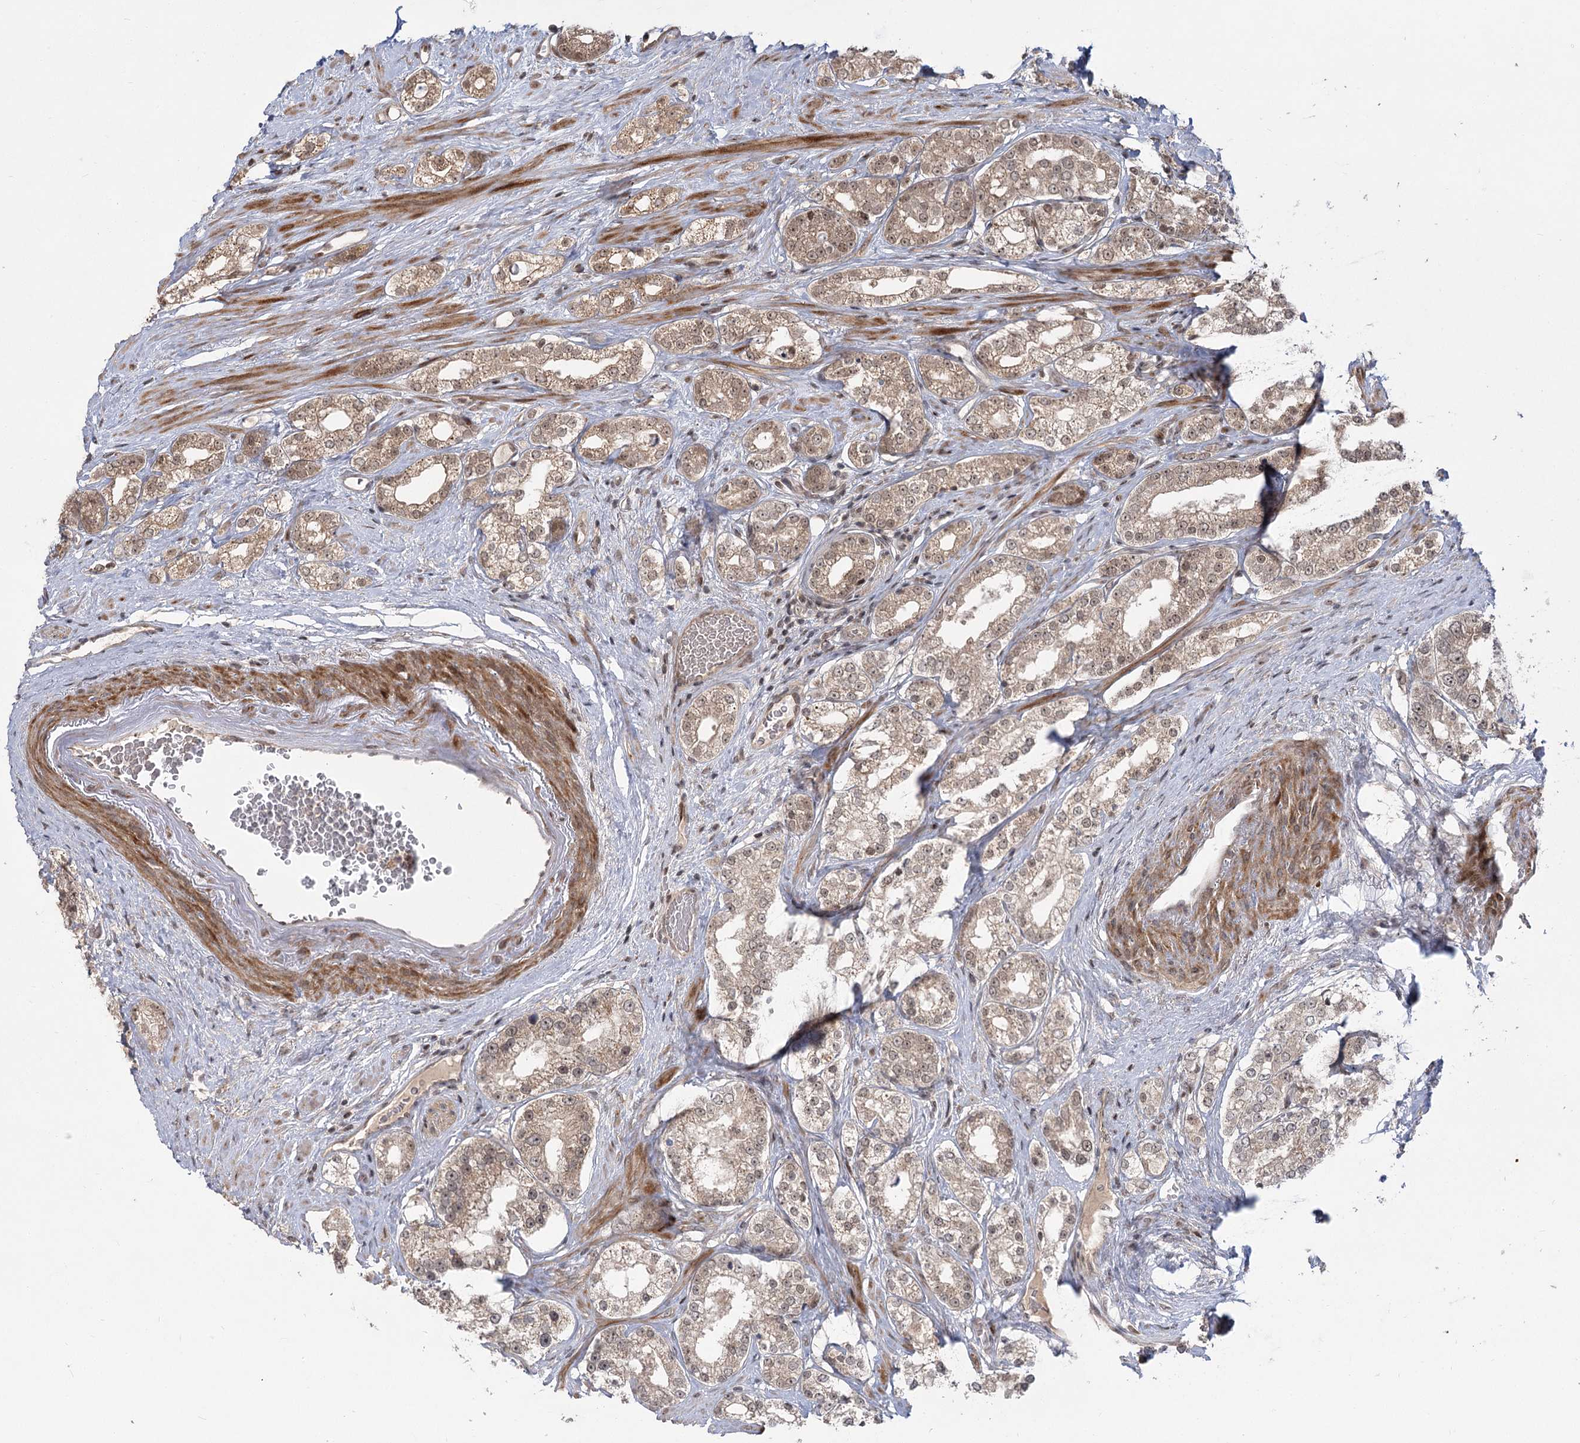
{"staining": {"intensity": "weak", "quantity": ">75%", "location": "cytoplasmic/membranous,nuclear"}, "tissue": "prostate cancer", "cell_type": "Tumor cells", "image_type": "cancer", "snomed": [{"axis": "morphology", "description": "Normal tissue, NOS"}, {"axis": "morphology", "description": "Adenocarcinoma, High grade"}, {"axis": "topography", "description": "Prostate"}], "caption": "The micrograph shows immunohistochemical staining of prostate cancer. There is weak cytoplasmic/membranous and nuclear staining is seen in about >75% of tumor cells.", "gene": "HELQ", "patient": {"sex": "male", "age": 83}}